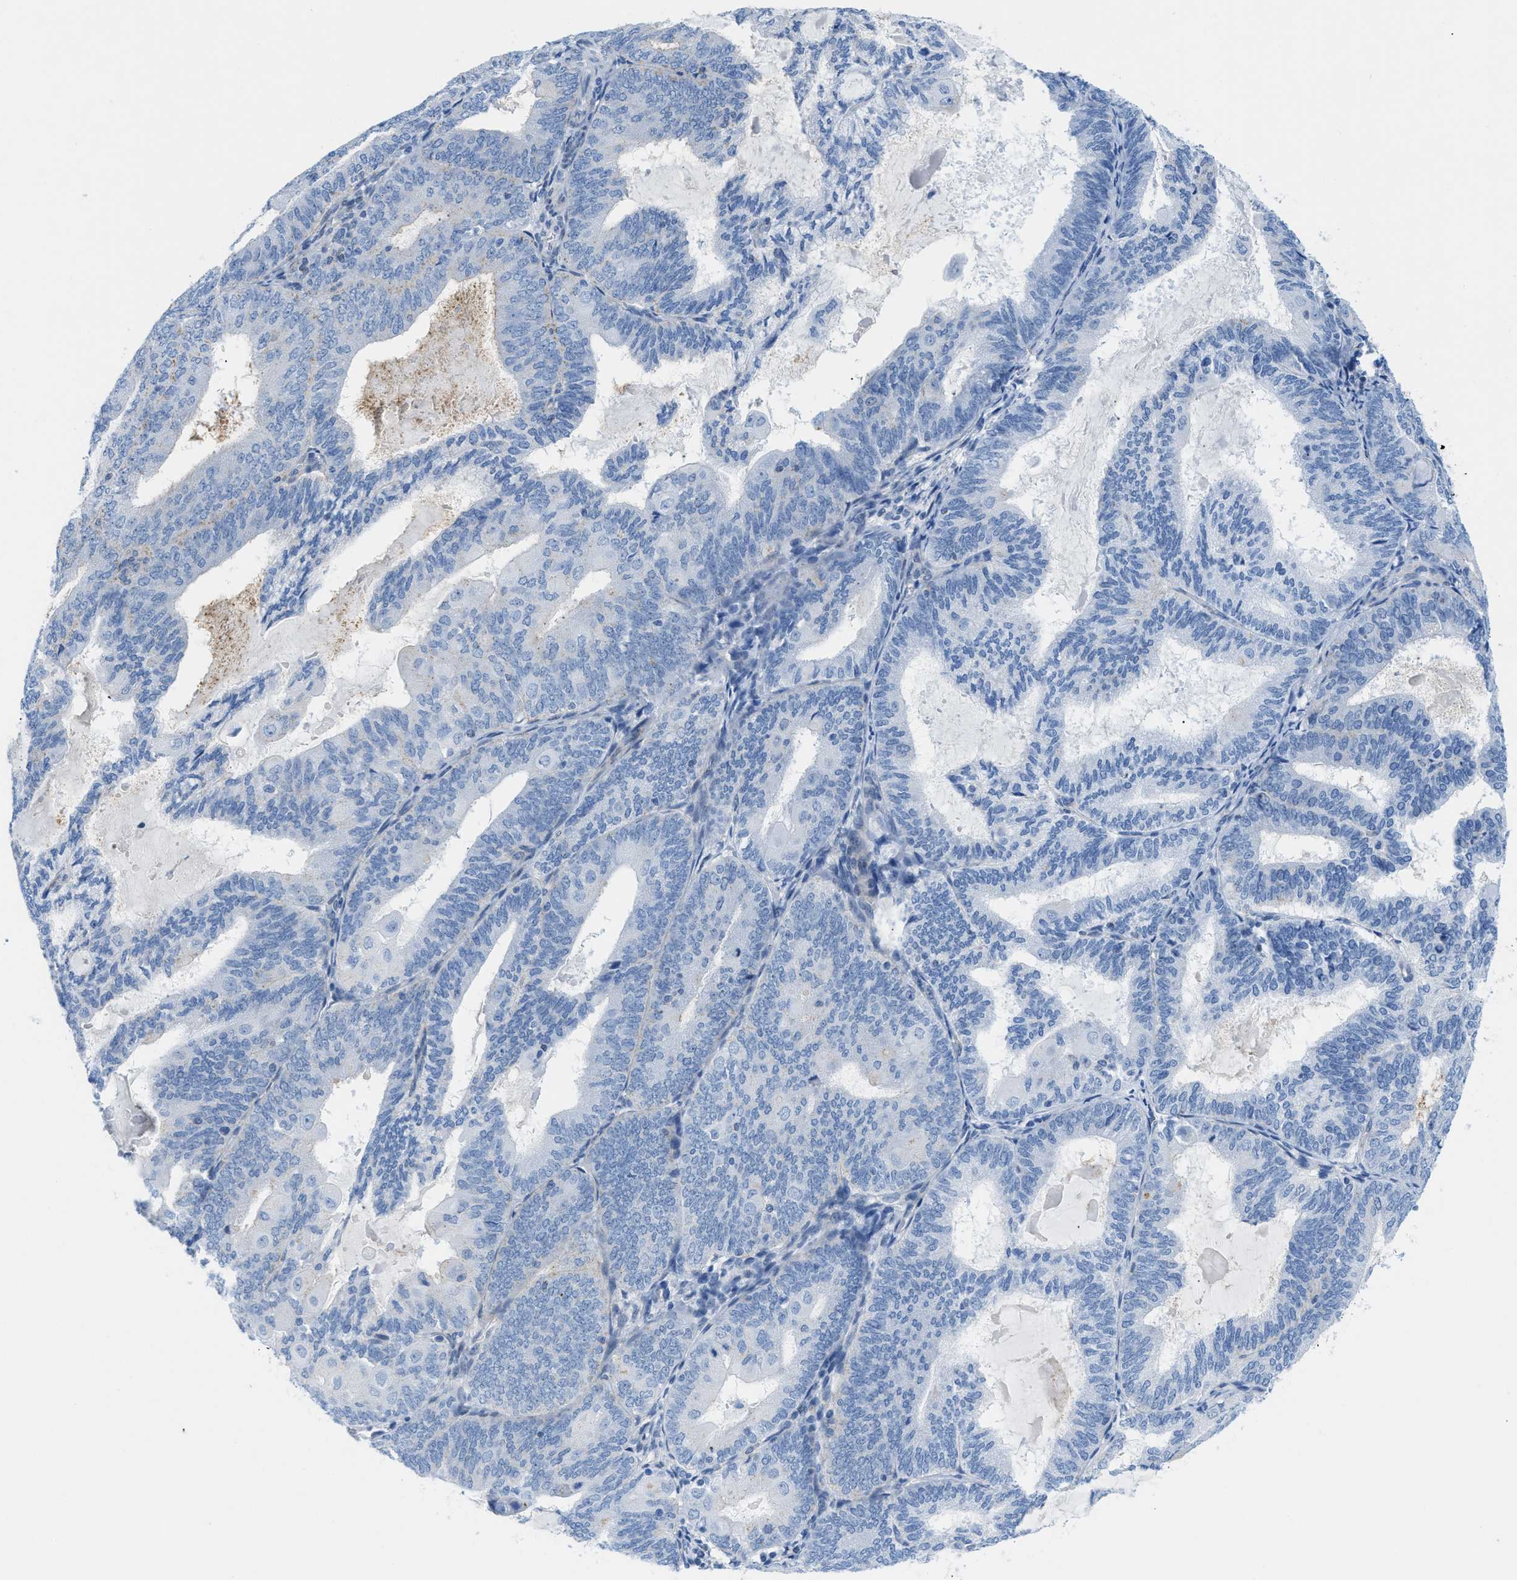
{"staining": {"intensity": "negative", "quantity": "none", "location": "none"}, "tissue": "endometrial cancer", "cell_type": "Tumor cells", "image_type": "cancer", "snomed": [{"axis": "morphology", "description": "Adenocarcinoma, NOS"}, {"axis": "topography", "description": "Endometrium"}], "caption": "DAB immunohistochemical staining of adenocarcinoma (endometrial) displays no significant expression in tumor cells.", "gene": "FDCSP", "patient": {"sex": "female", "age": 81}}